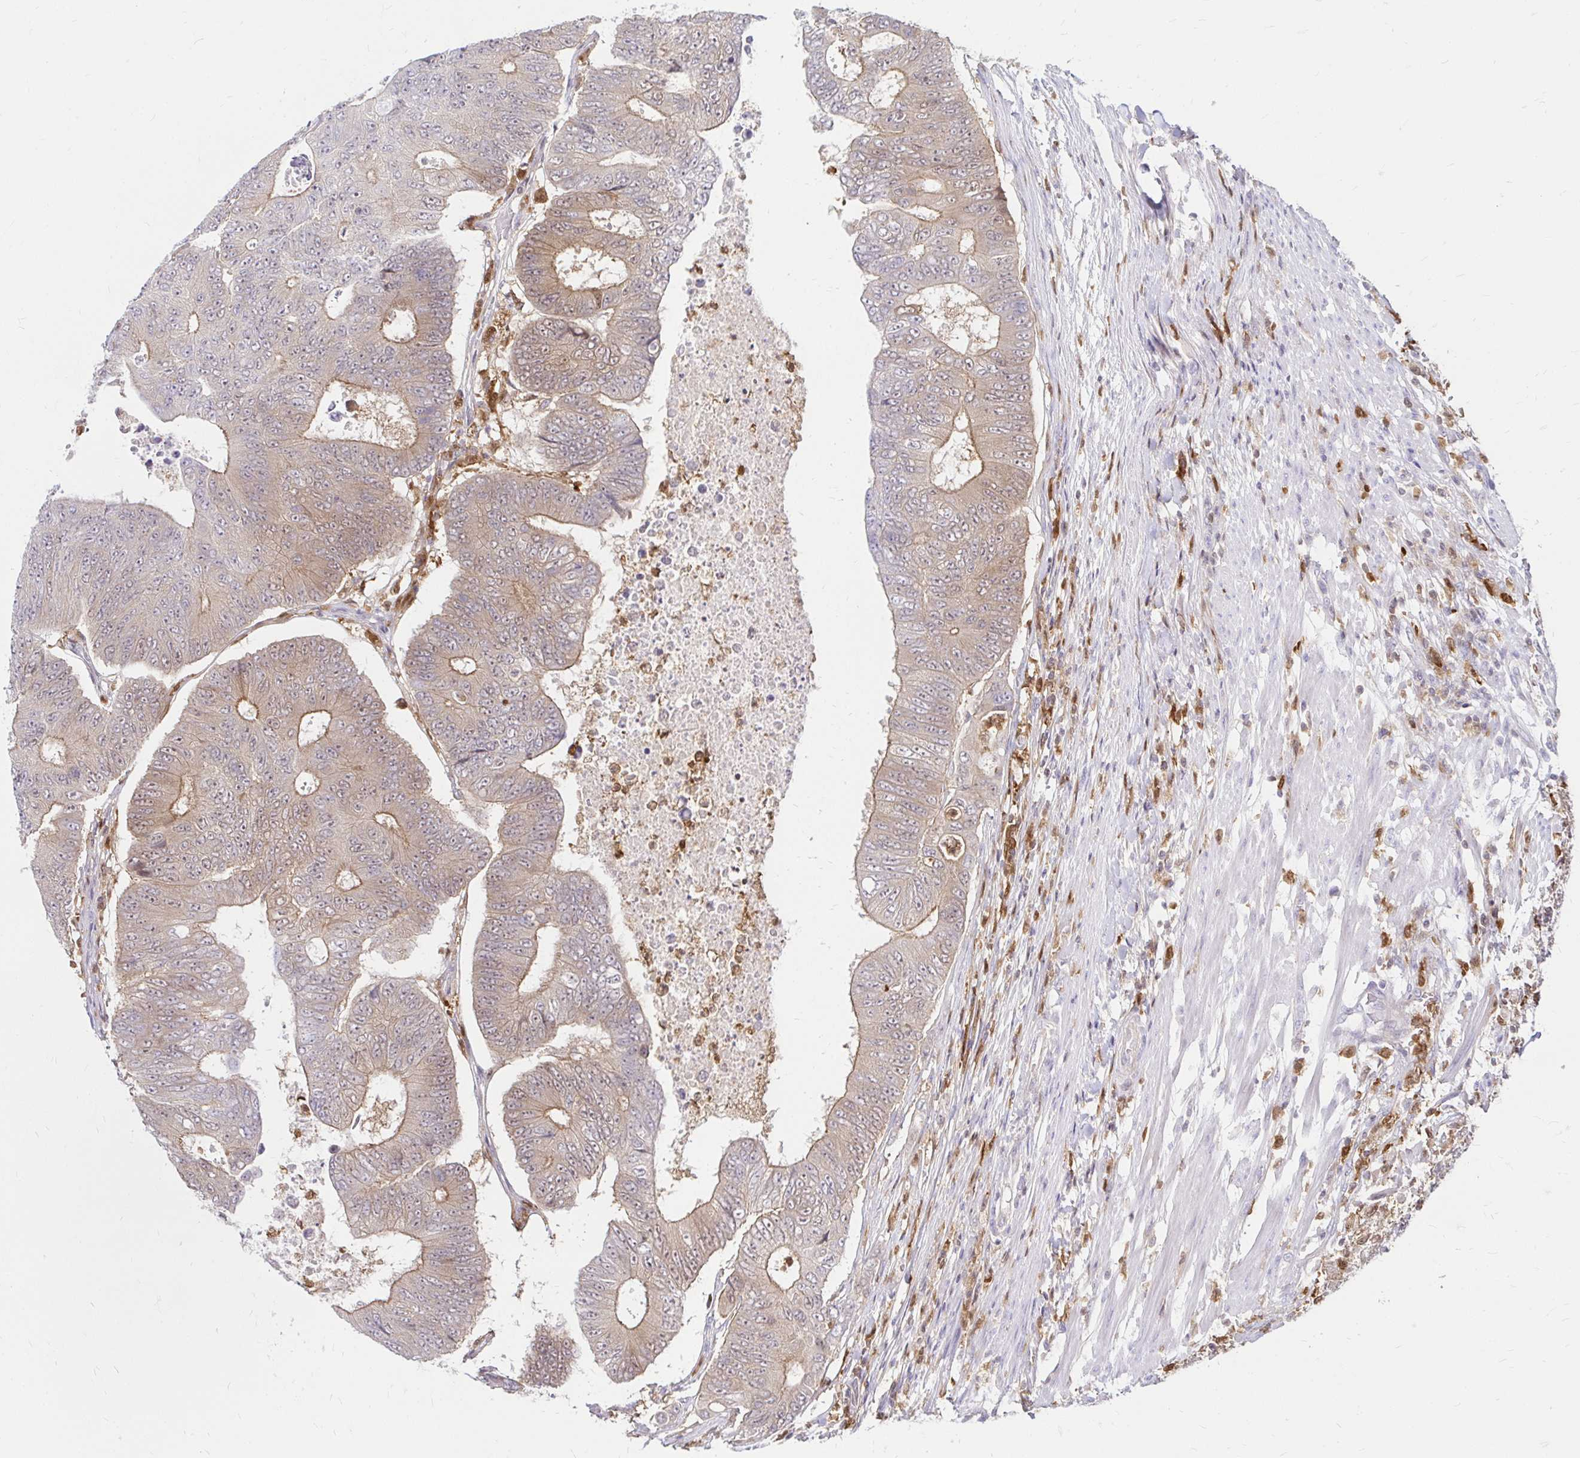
{"staining": {"intensity": "weak", "quantity": "25%-75%", "location": "cytoplasmic/membranous"}, "tissue": "colorectal cancer", "cell_type": "Tumor cells", "image_type": "cancer", "snomed": [{"axis": "morphology", "description": "Adenocarcinoma, NOS"}, {"axis": "topography", "description": "Colon"}], "caption": "Colorectal adenocarcinoma stained with IHC exhibits weak cytoplasmic/membranous staining in approximately 25%-75% of tumor cells. Nuclei are stained in blue.", "gene": "PYCARD", "patient": {"sex": "female", "age": 48}}